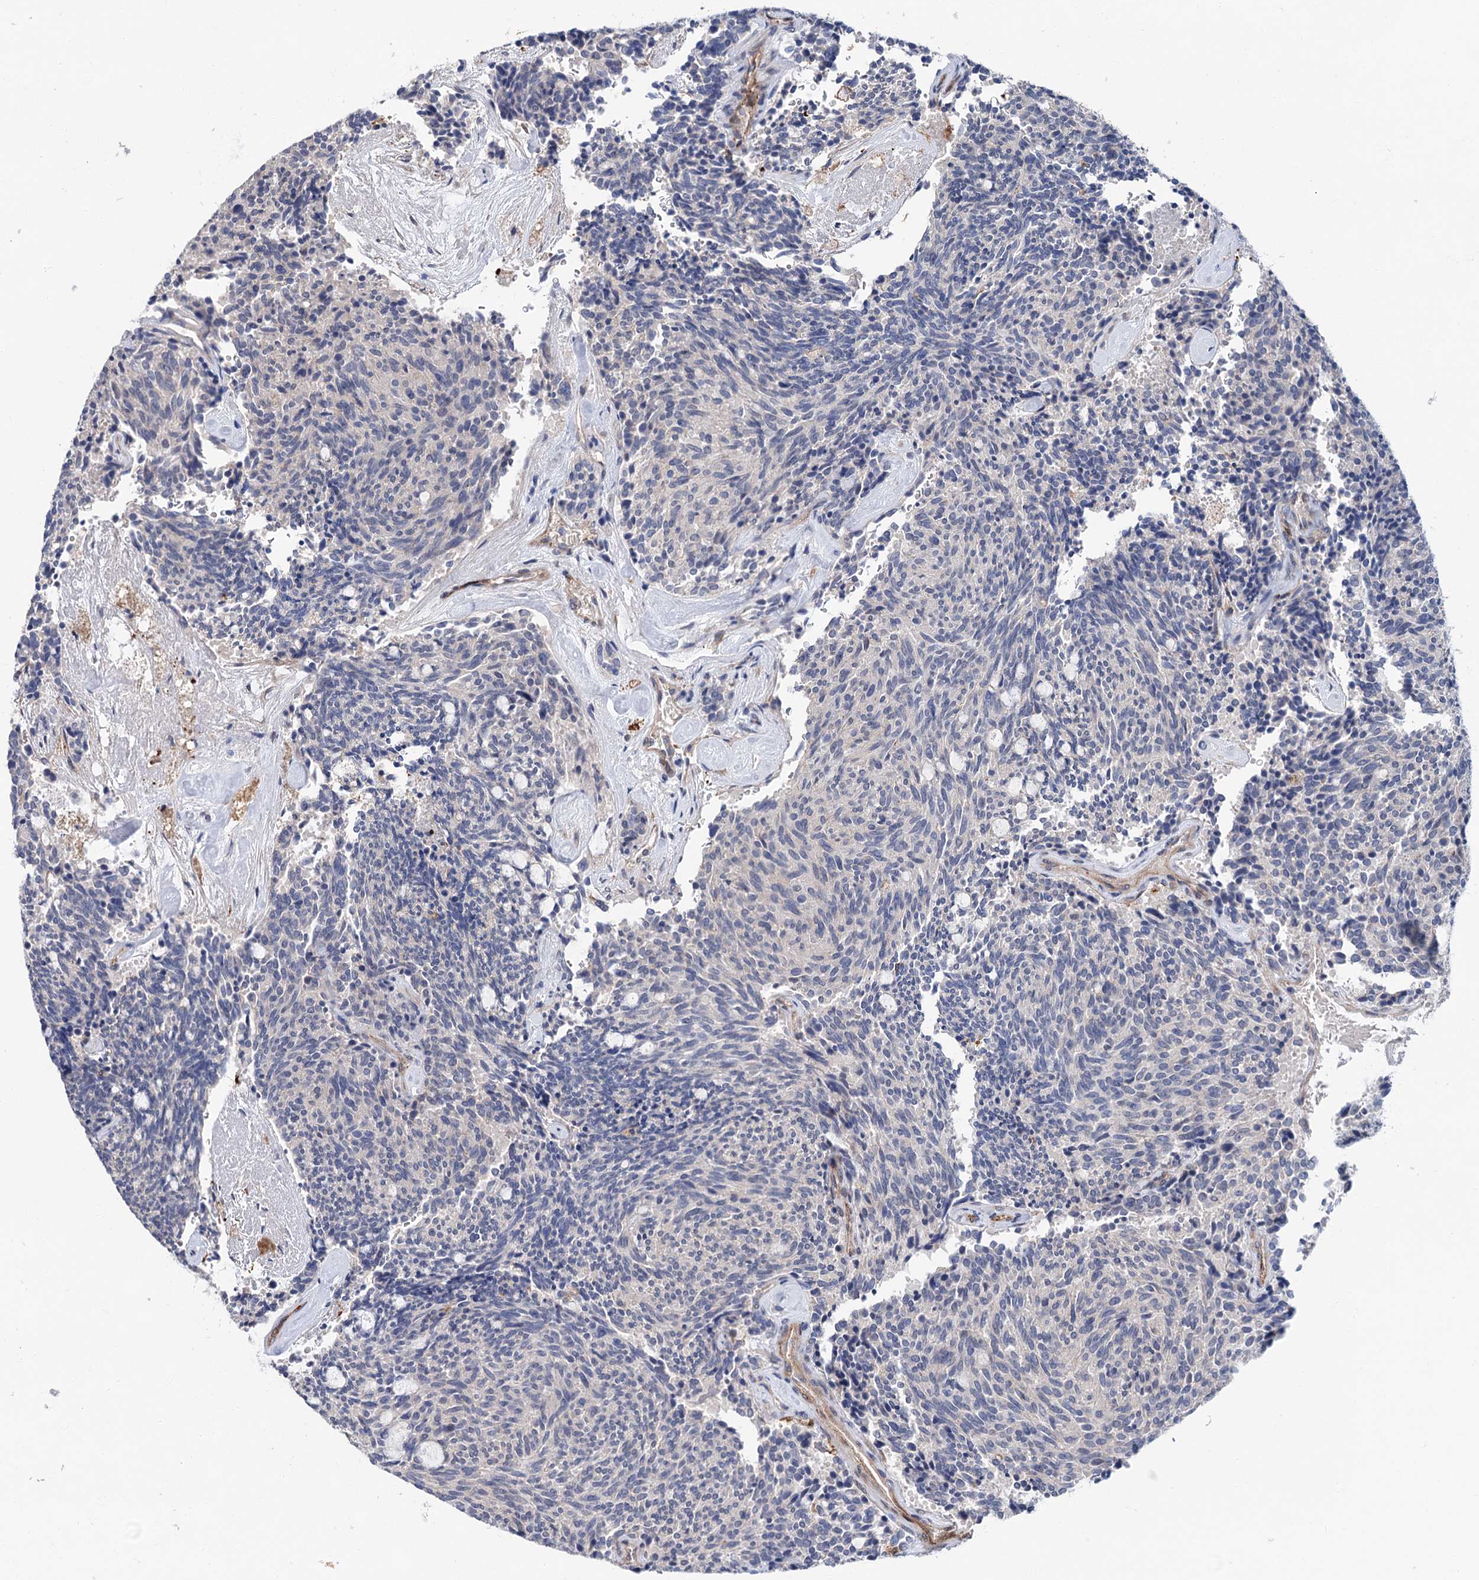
{"staining": {"intensity": "negative", "quantity": "none", "location": "none"}, "tissue": "carcinoid", "cell_type": "Tumor cells", "image_type": "cancer", "snomed": [{"axis": "morphology", "description": "Carcinoid, malignant, NOS"}, {"axis": "topography", "description": "Pancreas"}], "caption": "Tumor cells are negative for protein expression in human malignant carcinoid.", "gene": "TMTC3", "patient": {"sex": "female", "age": 54}}